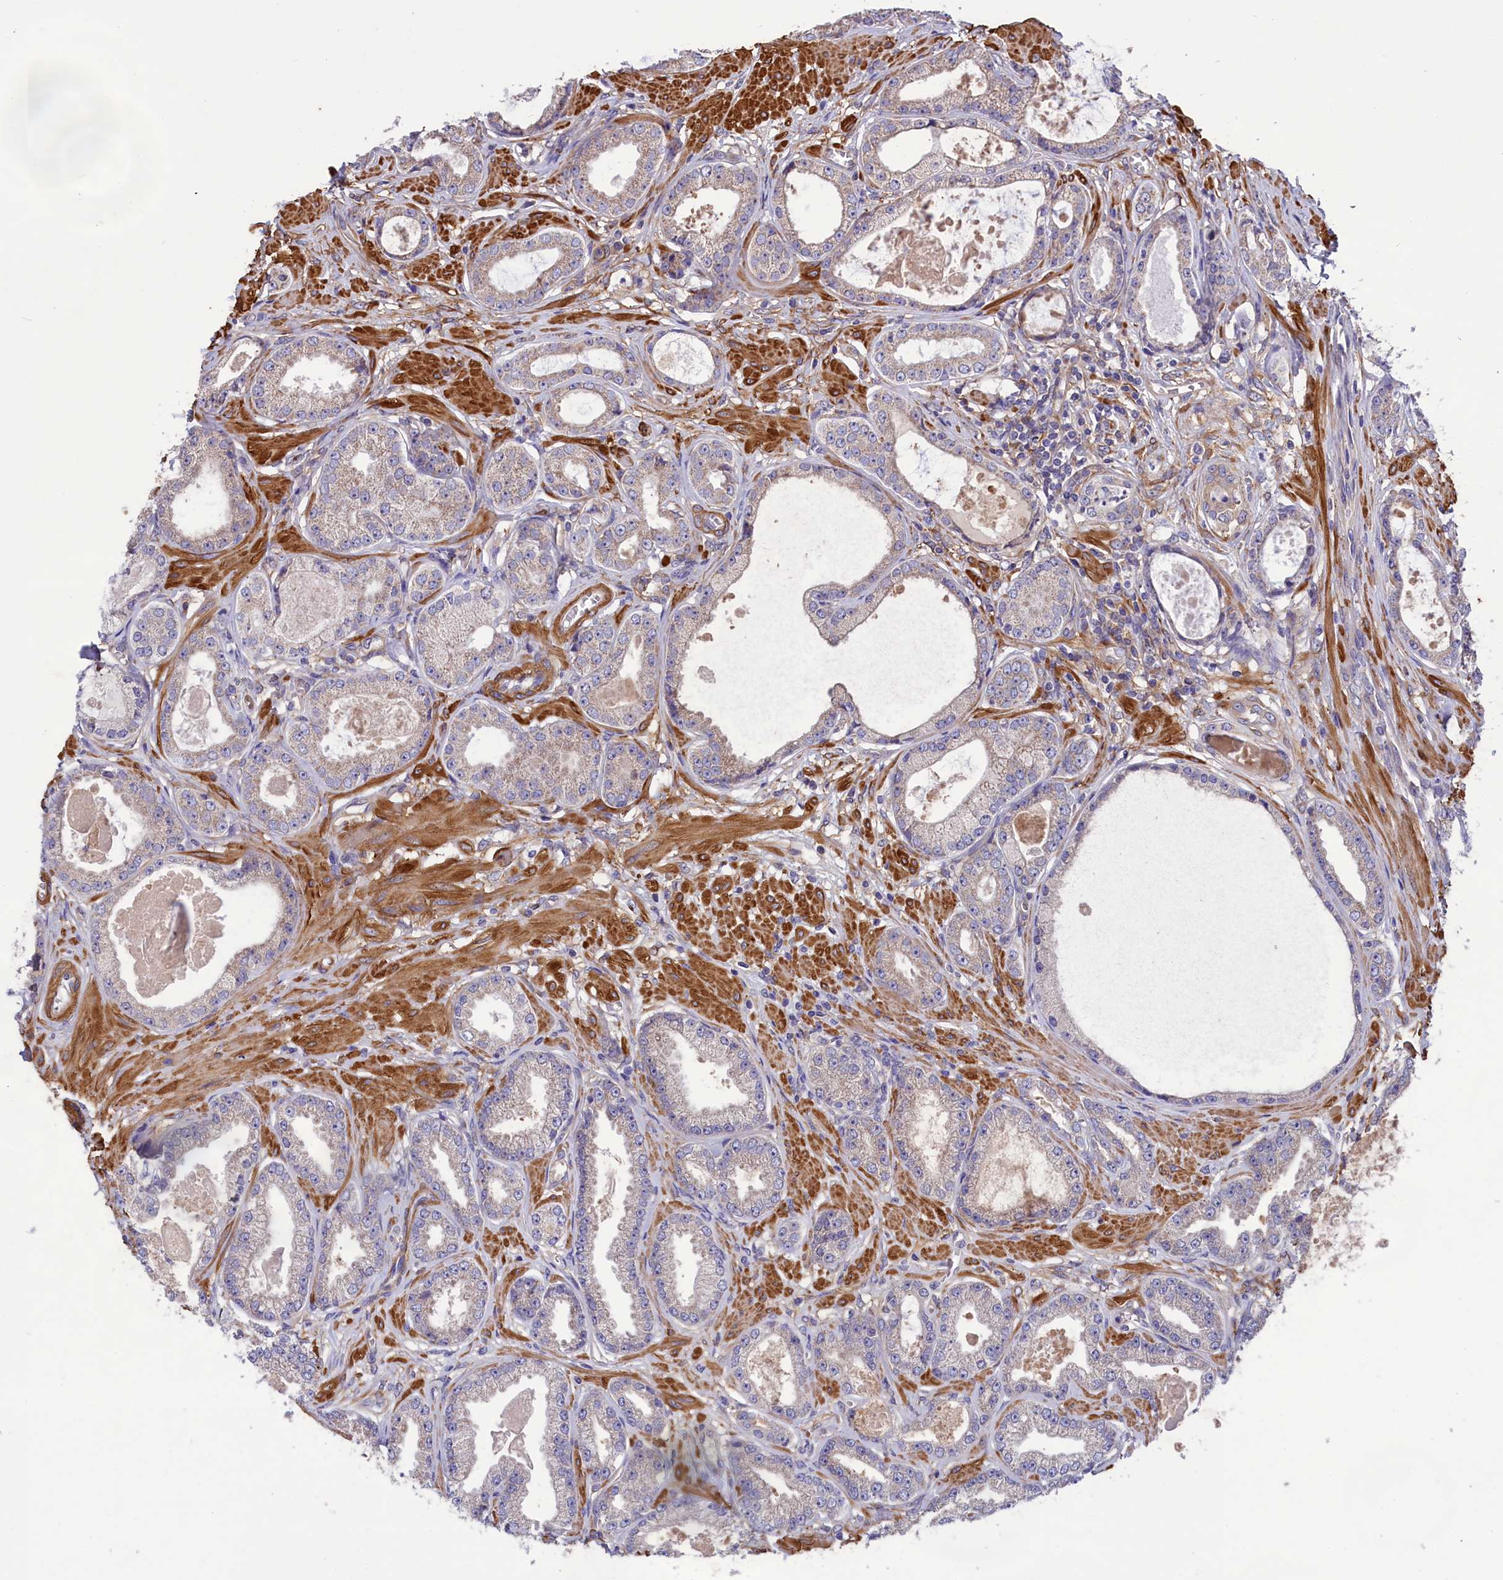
{"staining": {"intensity": "negative", "quantity": "none", "location": "none"}, "tissue": "prostate cancer", "cell_type": "Tumor cells", "image_type": "cancer", "snomed": [{"axis": "morphology", "description": "Adenocarcinoma, Low grade"}, {"axis": "topography", "description": "Prostate"}], "caption": "Prostate cancer was stained to show a protein in brown. There is no significant expression in tumor cells. (Brightfield microscopy of DAB (3,3'-diaminobenzidine) immunohistochemistry at high magnification).", "gene": "AMDHD2", "patient": {"sex": "male", "age": 64}}